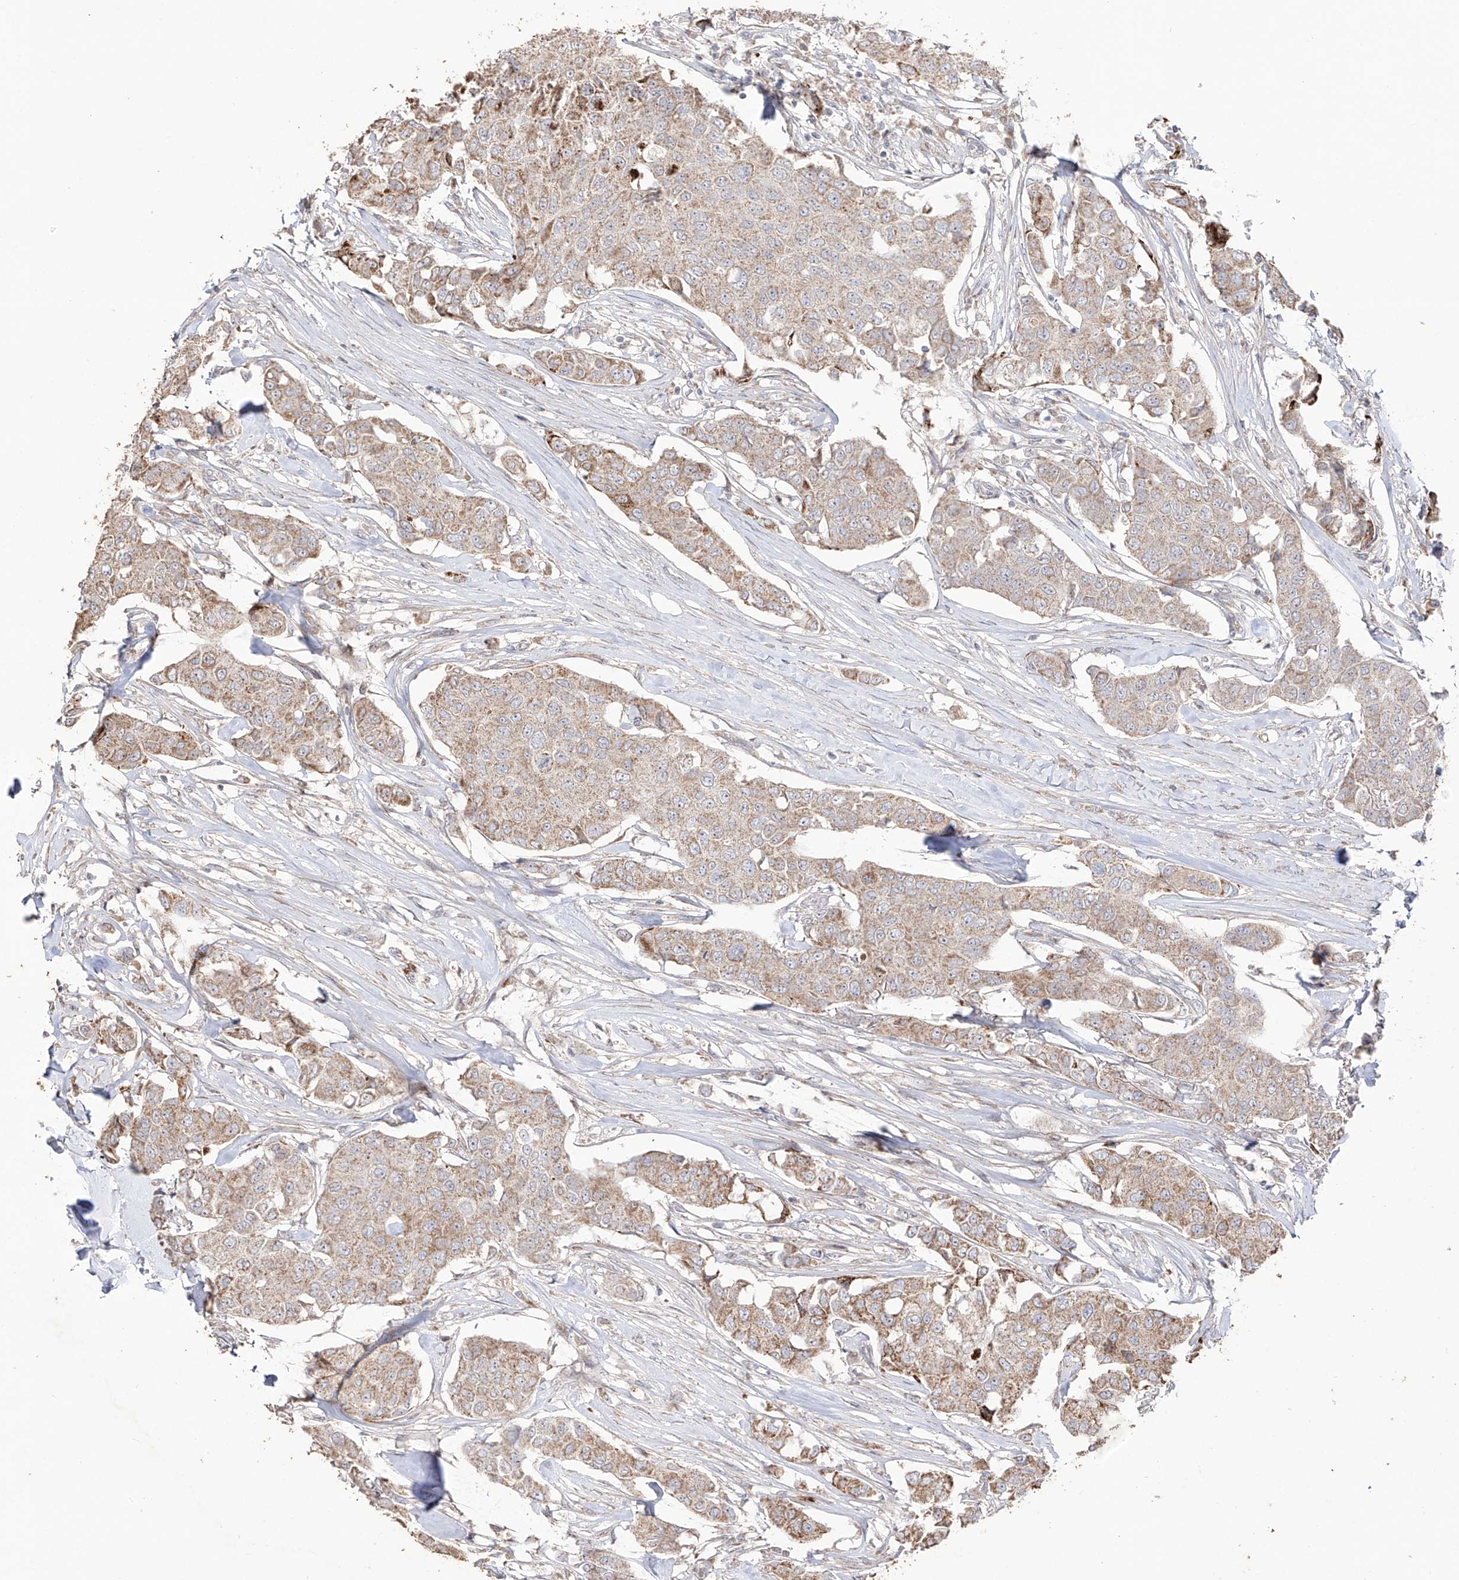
{"staining": {"intensity": "weak", "quantity": ">75%", "location": "cytoplasmic/membranous"}, "tissue": "breast cancer", "cell_type": "Tumor cells", "image_type": "cancer", "snomed": [{"axis": "morphology", "description": "Duct carcinoma"}, {"axis": "topography", "description": "Breast"}], "caption": "Breast invasive ductal carcinoma tissue reveals weak cytoplasmic/membranous positivity in approximately >75% of tumor cells, visualized by immunohistochemistry.", "gene": "YKT6", "patient": {"sex": "female", "age": 80}}